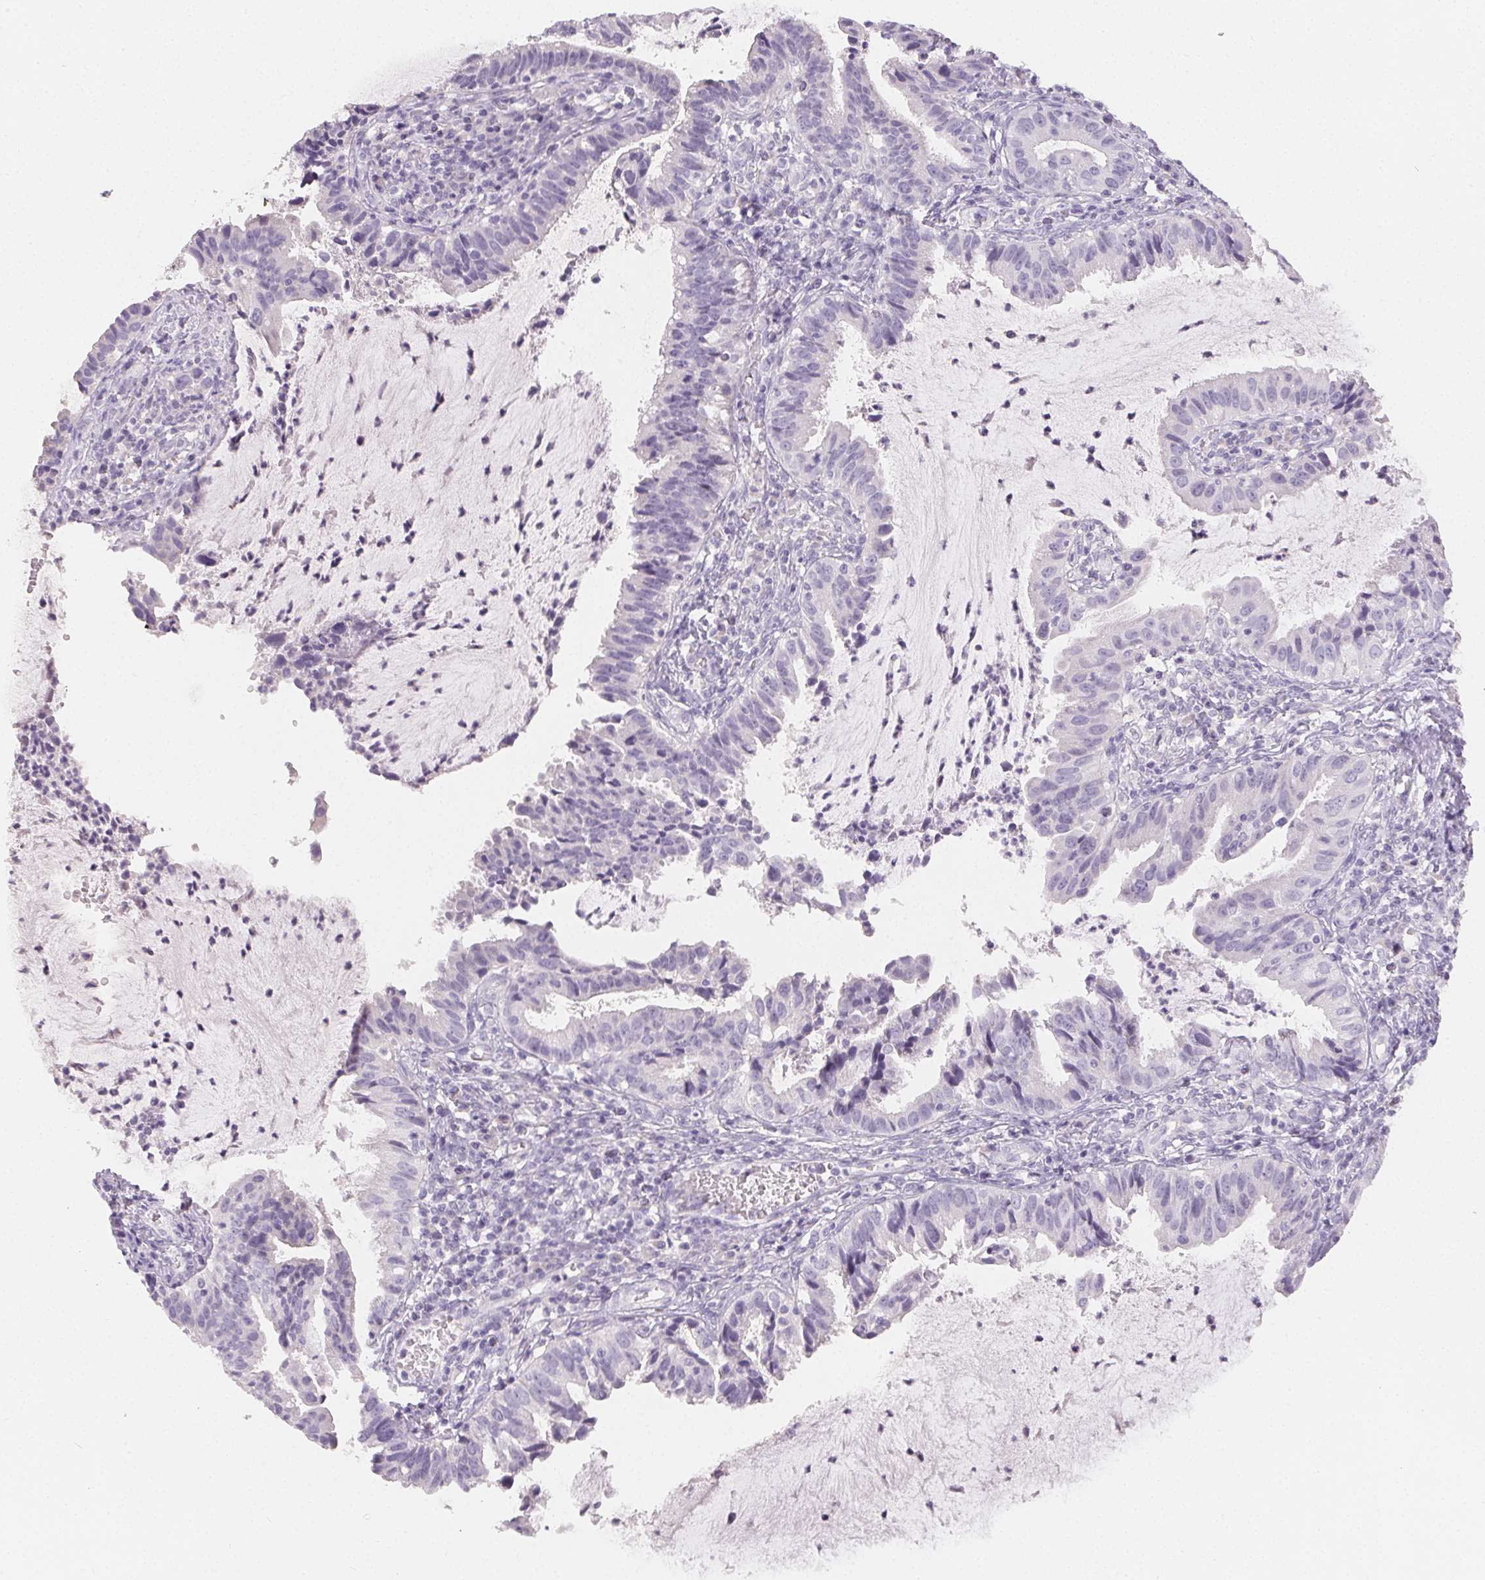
{"staining": {"intensity": "negative", "quantity": "none", "location": "none"}, "tissue": "cervical cancer", "cell_type": "Tumor cells", "image_type": "cancer", "snomed": [{"axis": "morphology", "description": "Adenocarcinoma, NOS"}, {"axis": "topography", "description": "Cervix"}], "caption": "DAB (3,3'-diaminobenzidine) immunohistochemical staining of cervical cancer (adenocarcinoma) exhibits no significant staining in tumor cells.", "gene": "MIOX", "patient": {"sex": "female", "age": 34}}